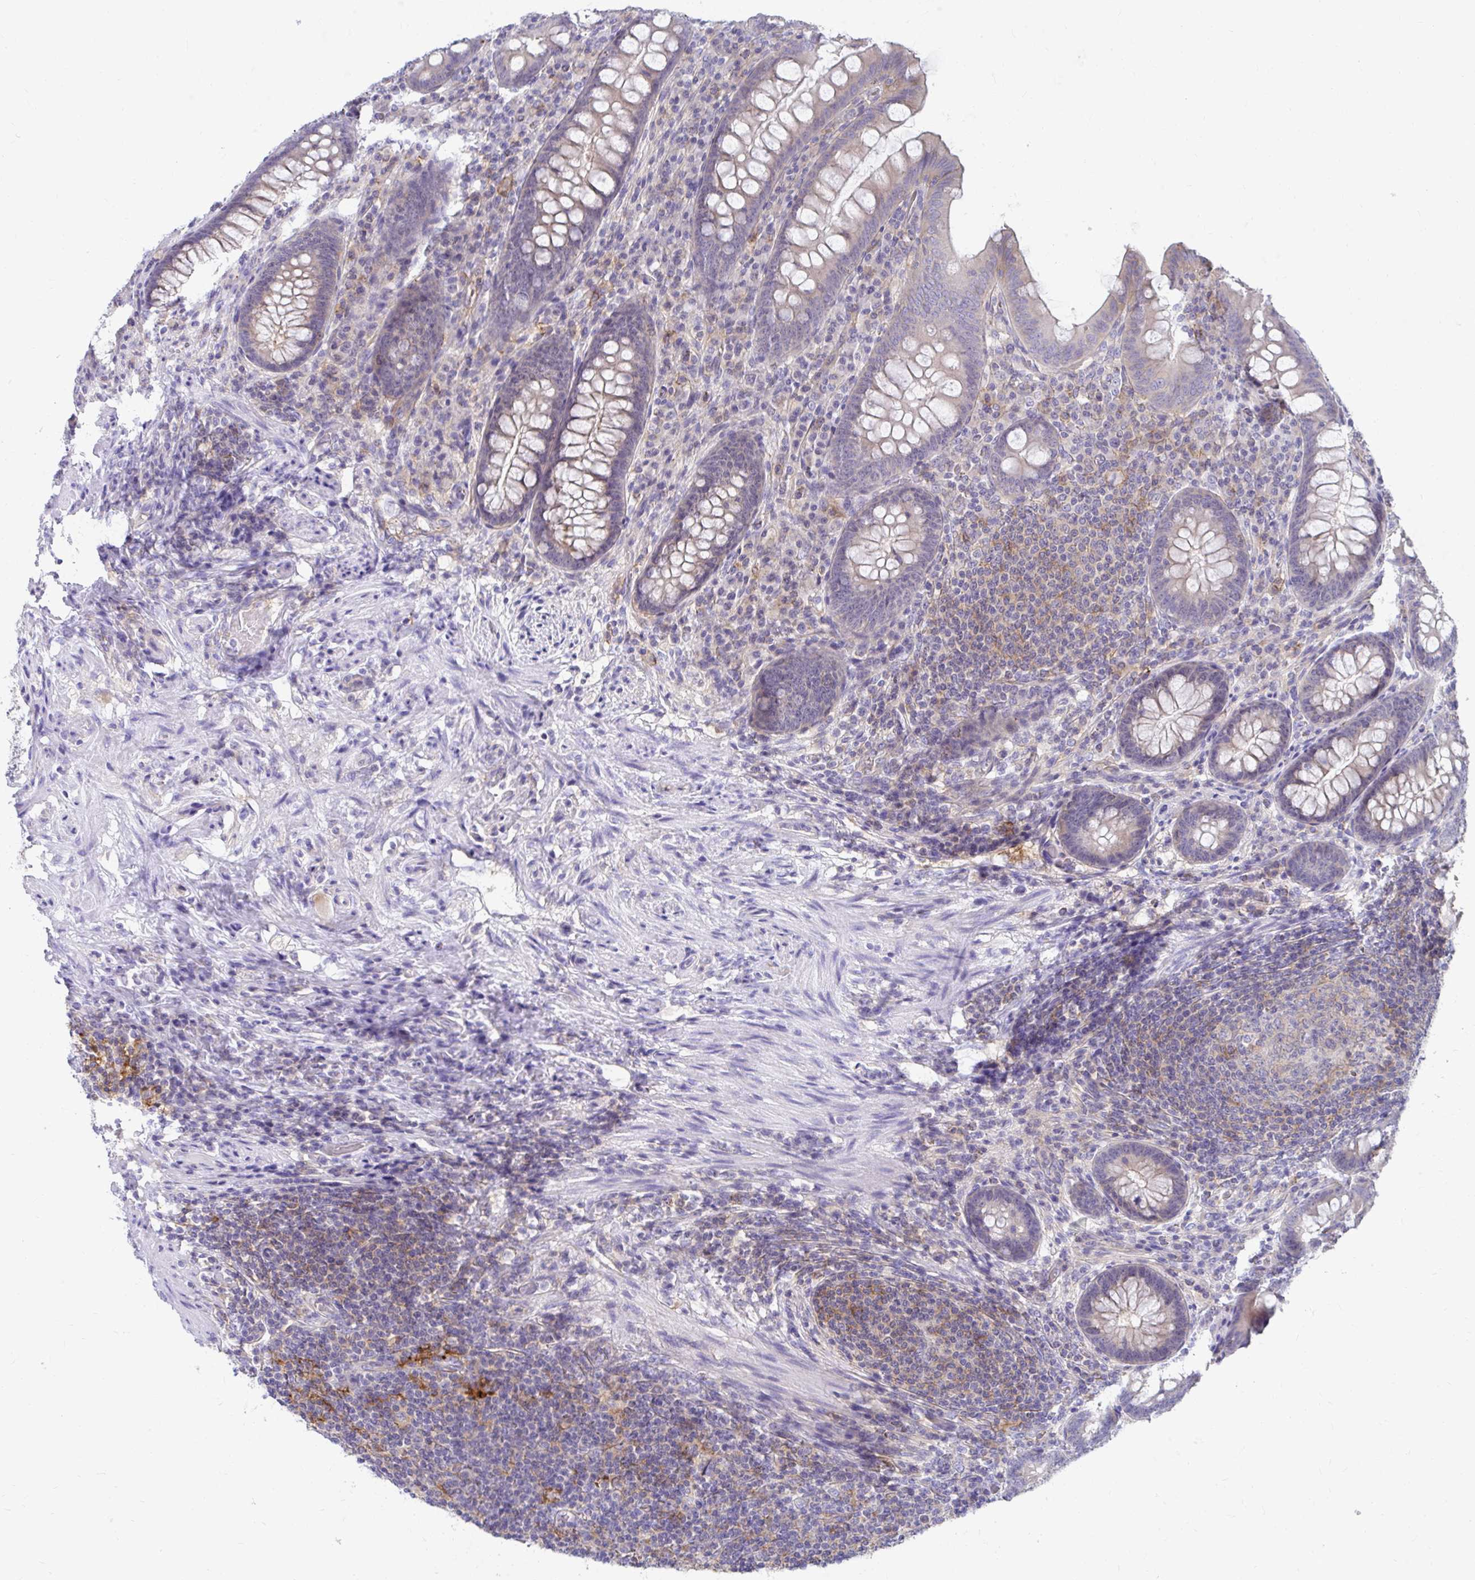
{"staining": {"intensity": "weak", "quantity": "<25%", "location": "cytoplasmic/membranous"}, "tissue": "appendix", "cell_type": "Glandular cells", "image_type": "normal", "snomed": [{"axis": "morphology", "description": "Normal tissue, NOS"}, {"axis": "topography", "description": "Appendix"}], "caption": "Immunohistochemistry (IHC) of benign human appendix shows no staining in glandular cells. (Stains: DAB immunohistochemistry with hematoxylin counter stain, Microscopy: brightfield microscopy at high magnification).", "gene": "C19orf81", "patient": {"sex": "male", "age": 71}}